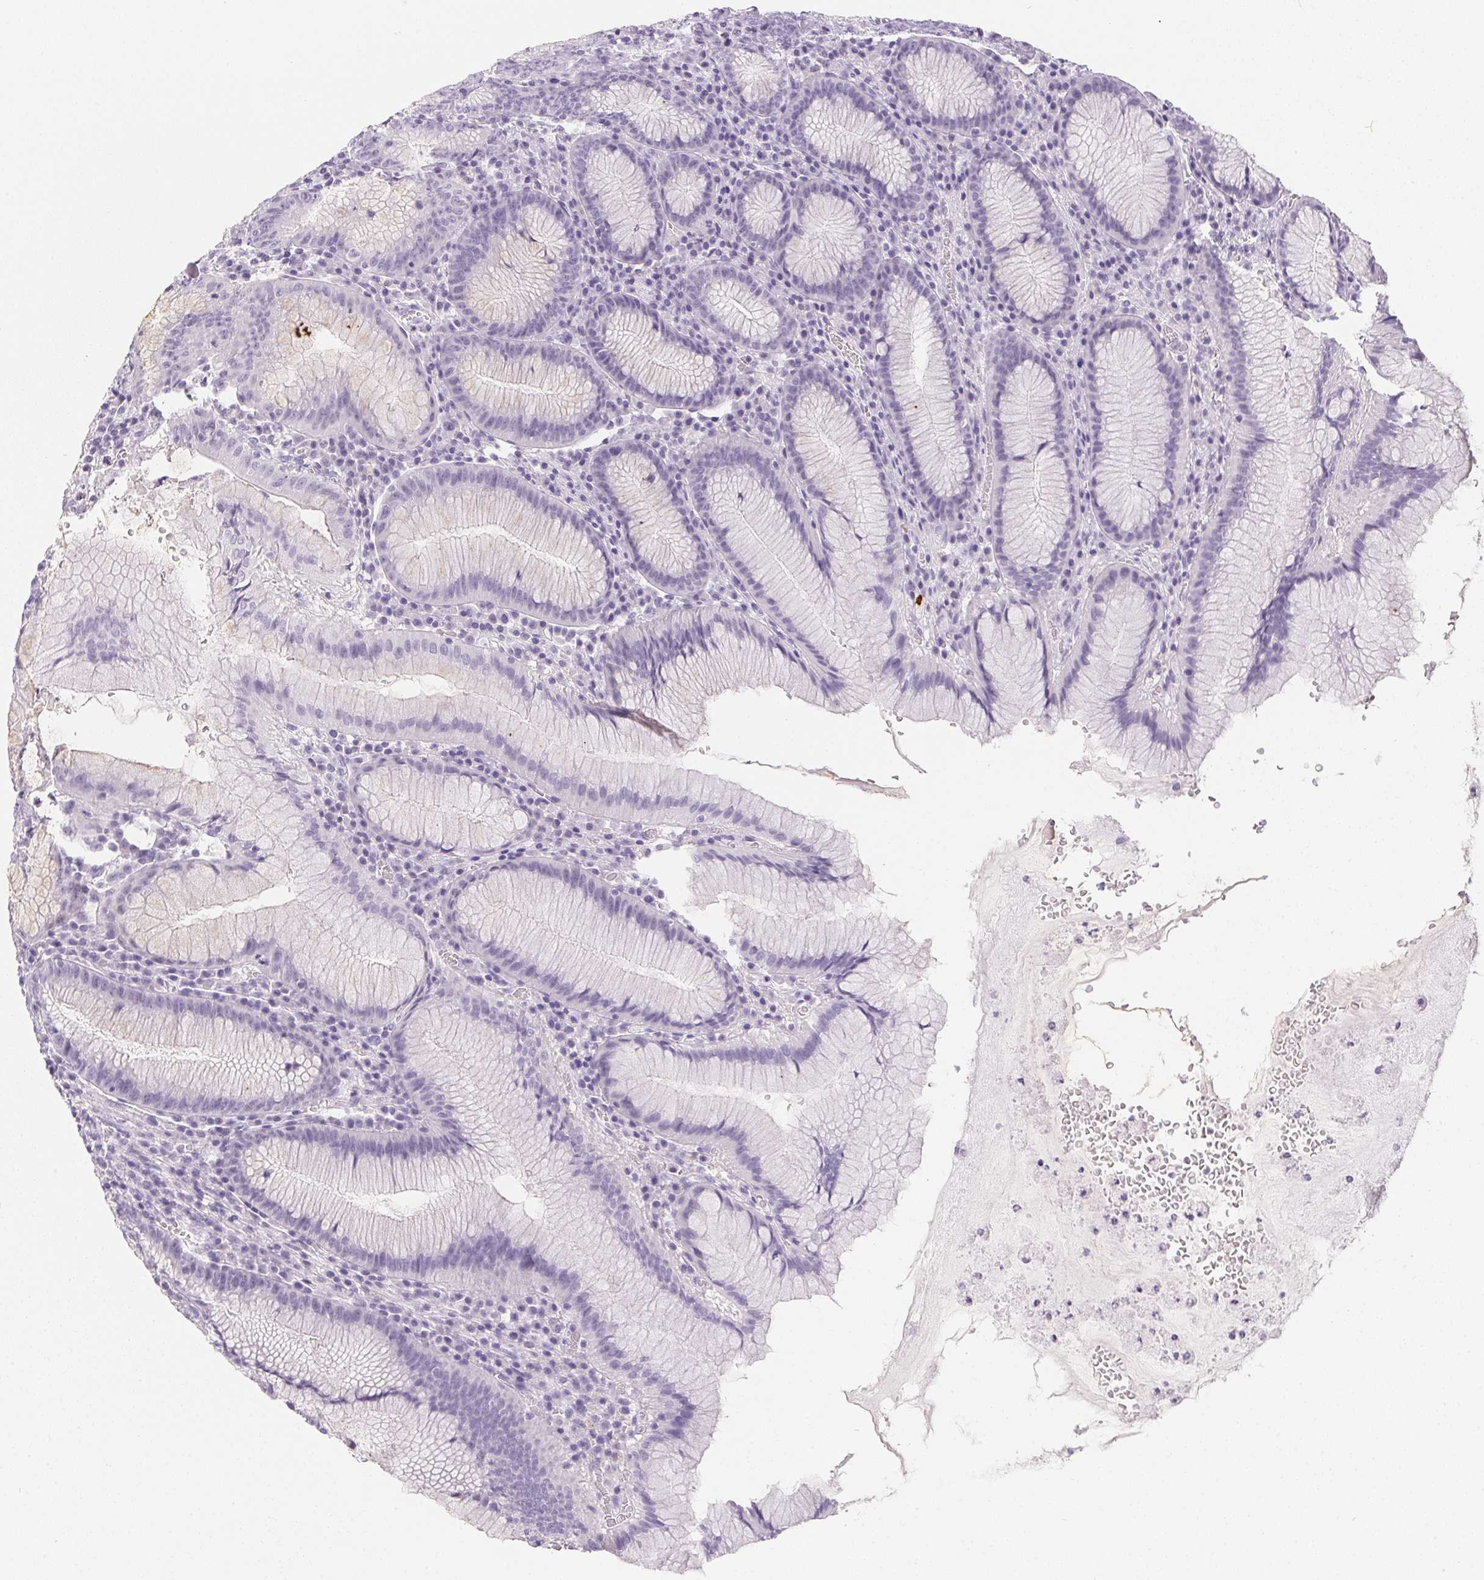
{"staining": {"intensity": "negative", "quantity": "none", "location": "none"}, "tissue": "stomach", "cell_type": "Glandular cells", "image_type": "normal", "snomed": [{"axis": "morphology", "description": "Normal tissue, NOS"}, {"axis": "topography", "description": "Stomach"}], "caption": "A high-resolution image shows IHC staining of normal stomach, which reveals no significant staining in glandular cells.", "gene": "PPY", "patient": {"sex": "male", "age": 55}}